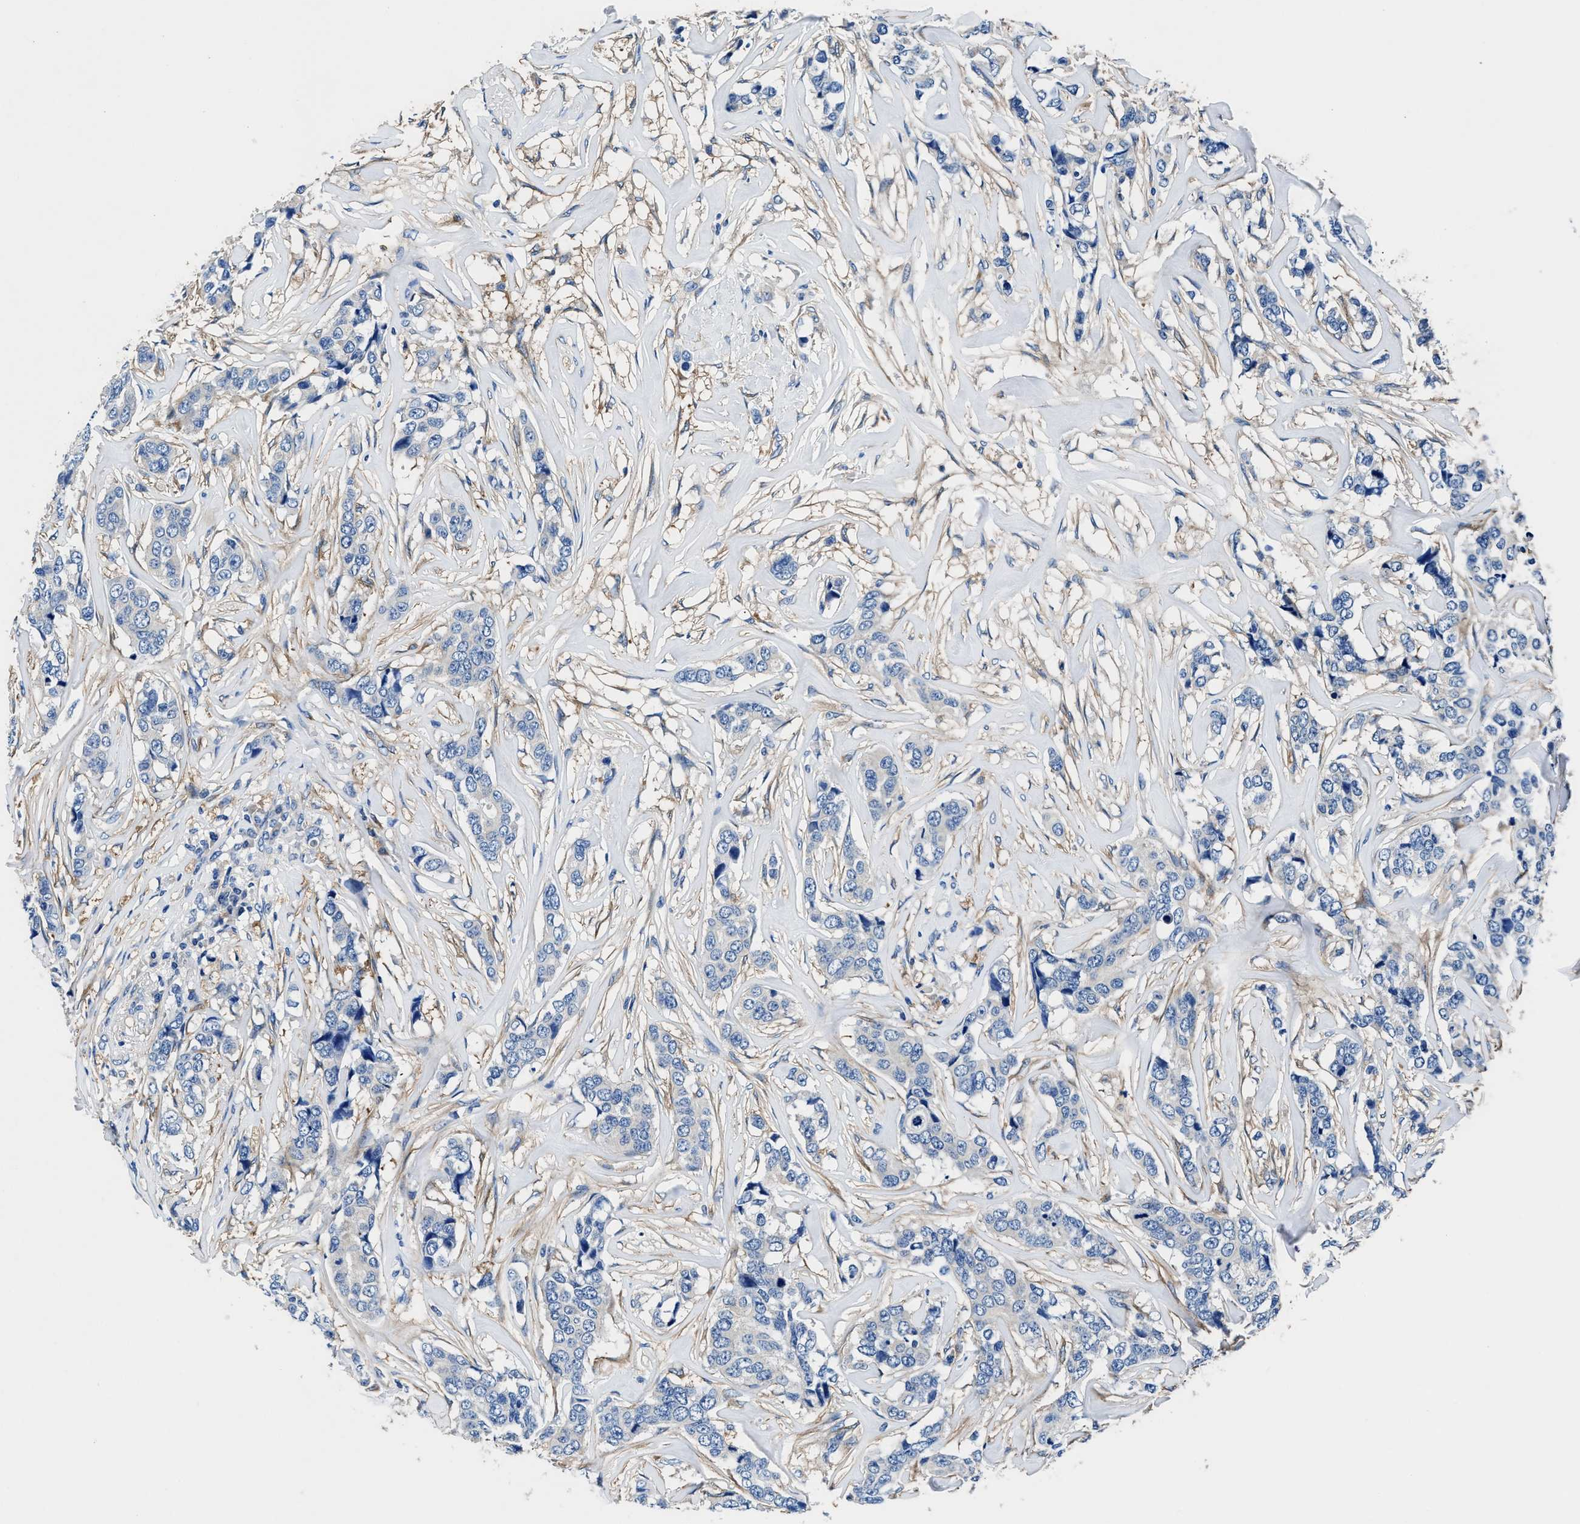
{"staining": {"intensity": "negative", "quantity": "none", "location": "none"}, "tissue": "breast cancer", "cell_type": "Tumor cells", "image_type": "cancer", "snomed": [{"axis": "morphology", "description": "Lobular carcinoma"}, {"axis": "topography", "description": "Breast"}], "caption": "Breast cancer (lobular carcinoma) was stained to show a protein in brown. There is no significant staining in tumor cells. (IHC, brightfield microscopy, high magnification).", "gene": "NEU1", "patient": {"sex": "female", "age": 59}}